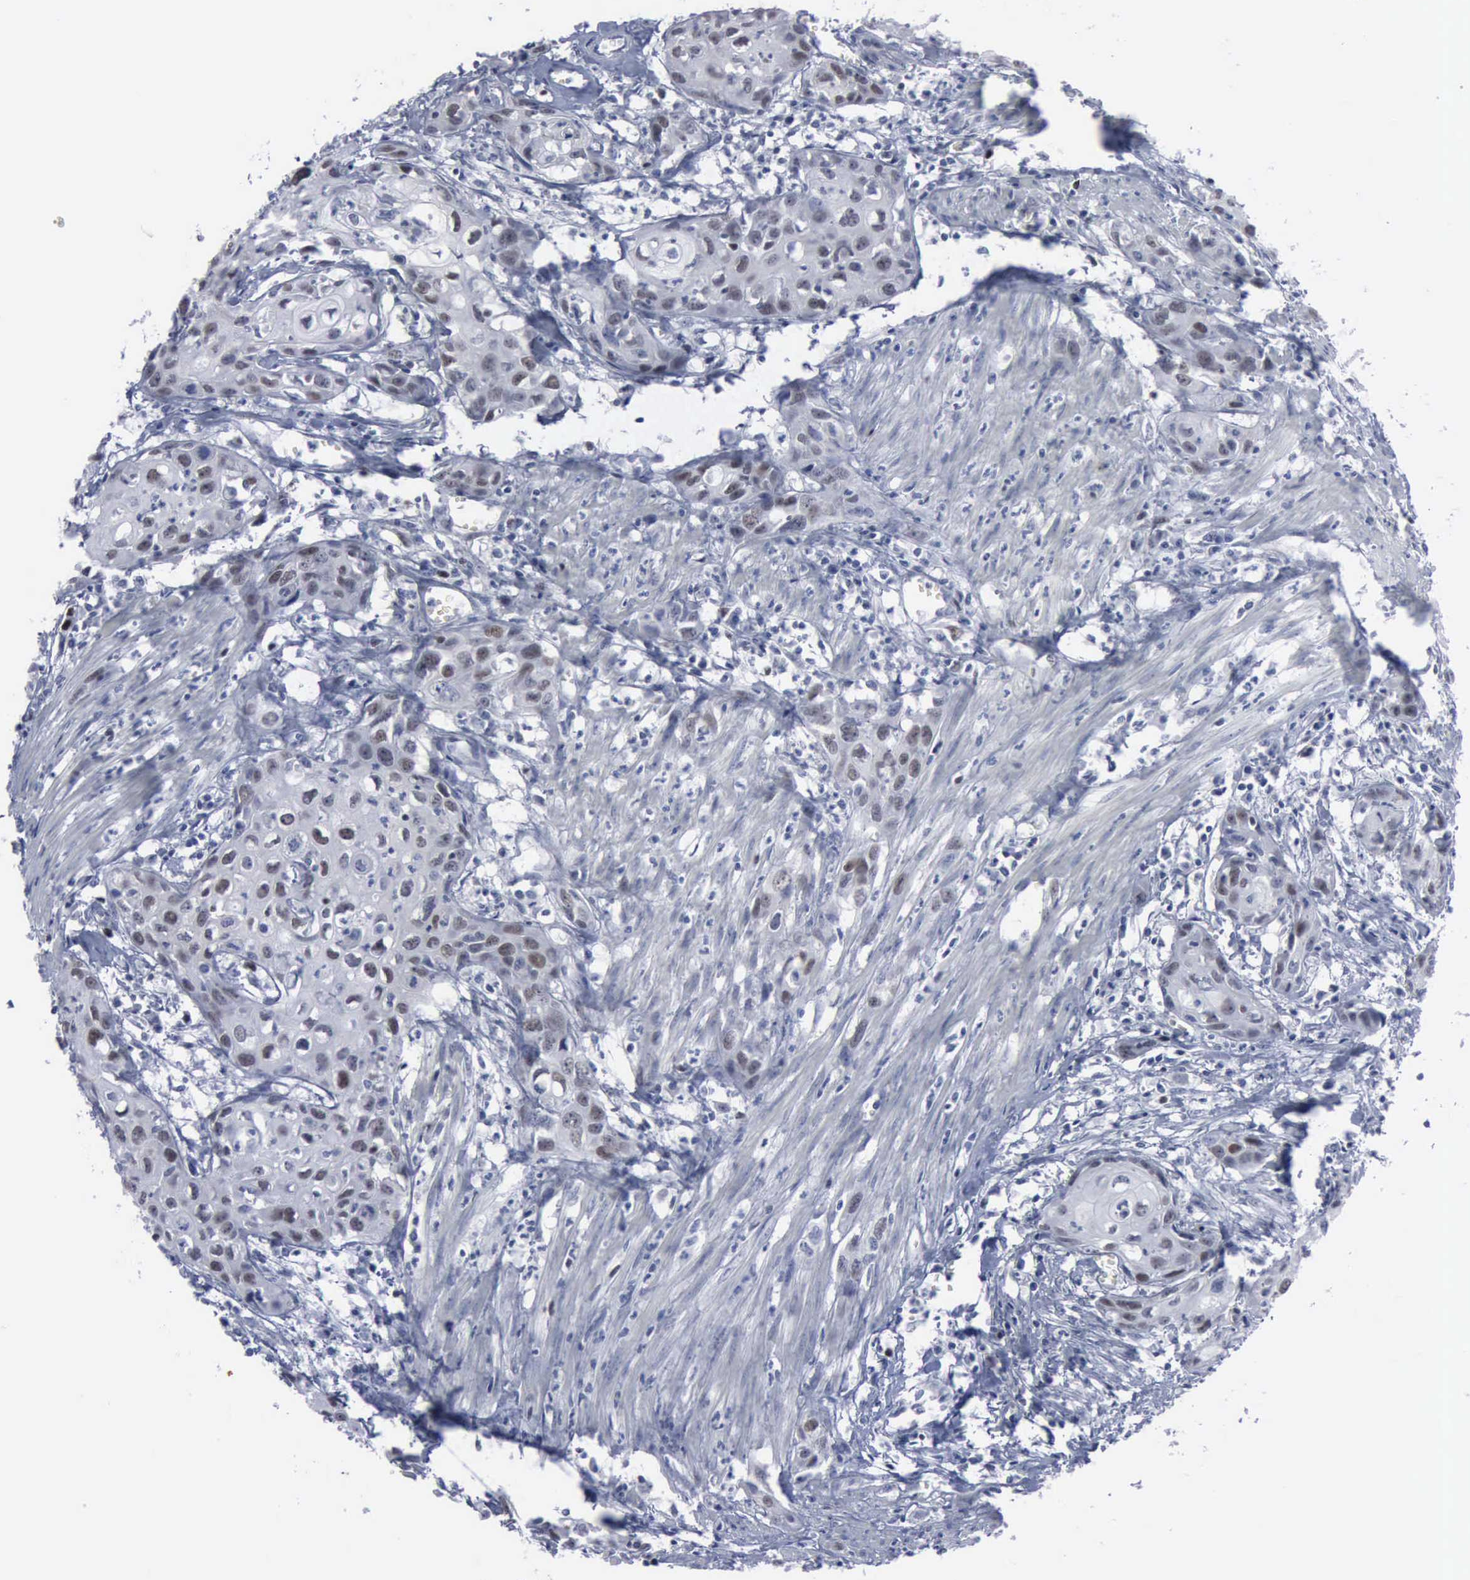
{"staining": {"intensity": "weak", "quantity": "<25%", "location": "nuclear"}, "tissue": "urothelial cancer", "cell_type": "Tumor cells", "image_type": "cancer", "snomed": [{"axis": "morphology", "description": "Urothelial carcinoma, High grade"}, {"axis": "topography", "description": "Urinary bladder"}], "caption": "Immunohistochemistry (IHC) image of high-grade urothelial carcinoma stained for a protein (brown), which displays no positivity in tumor cells.", "gene": "MCM5", "patient": {"sex": "male", "age": 54}}